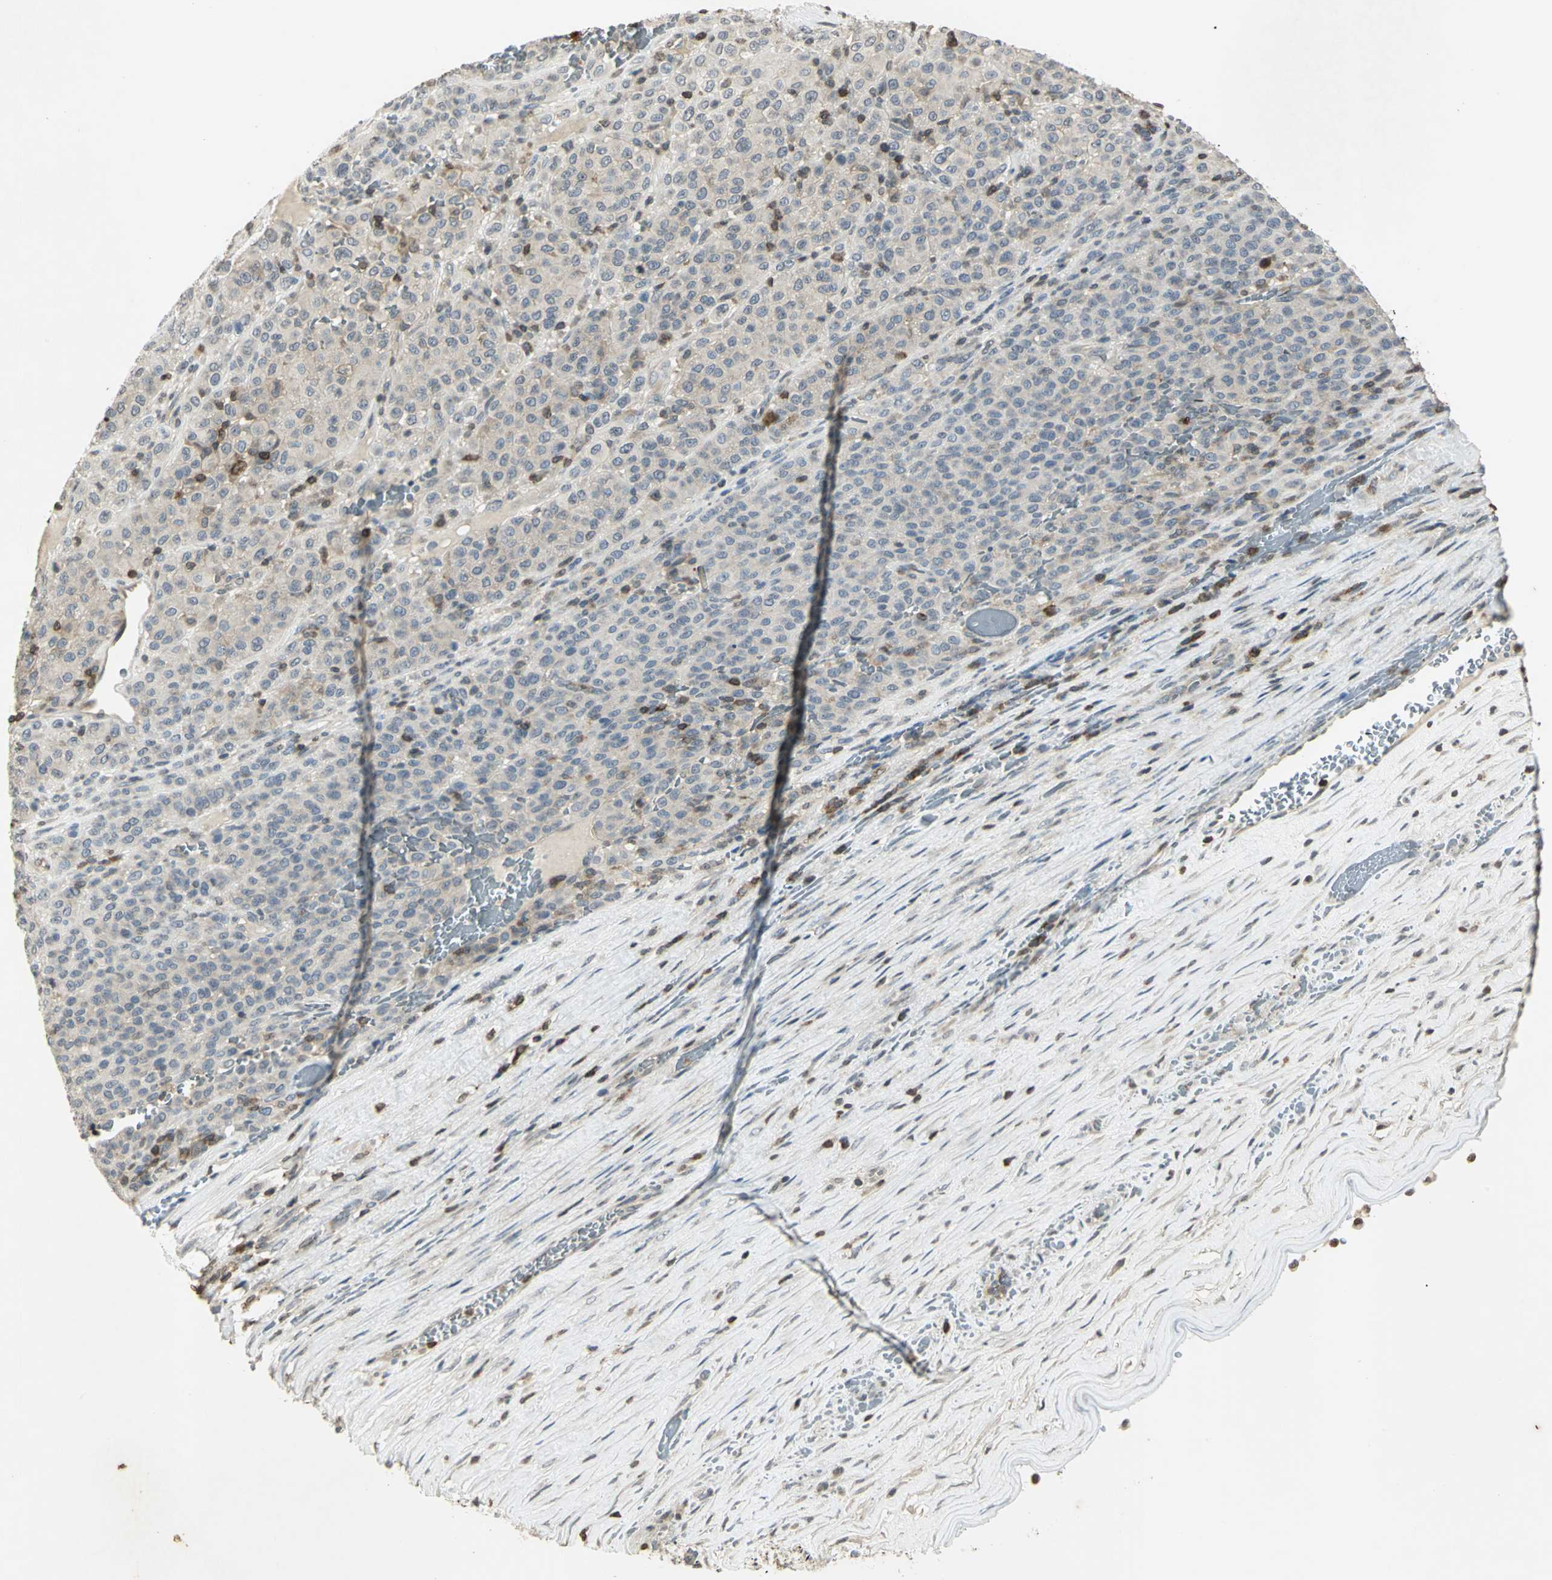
{"staining": {"intensity": "negative", "quantity": "none", "location": "none"}, "tissue": "melanoma", "cell_type": "Tumor cells", "image_type": "cancer", "snomed": [{"axis": "morphology", "description": "Malignant melanoma, Metastatic site"}, {"axis": "topography", "description": "Pancreas"}], "caption": "This is an immunohistochemistry (IHC) histopathology image of melanoma. There is no expression in tumor cells.", "gene": "IL16", "patient": {"sex": "female", "age": 30}}